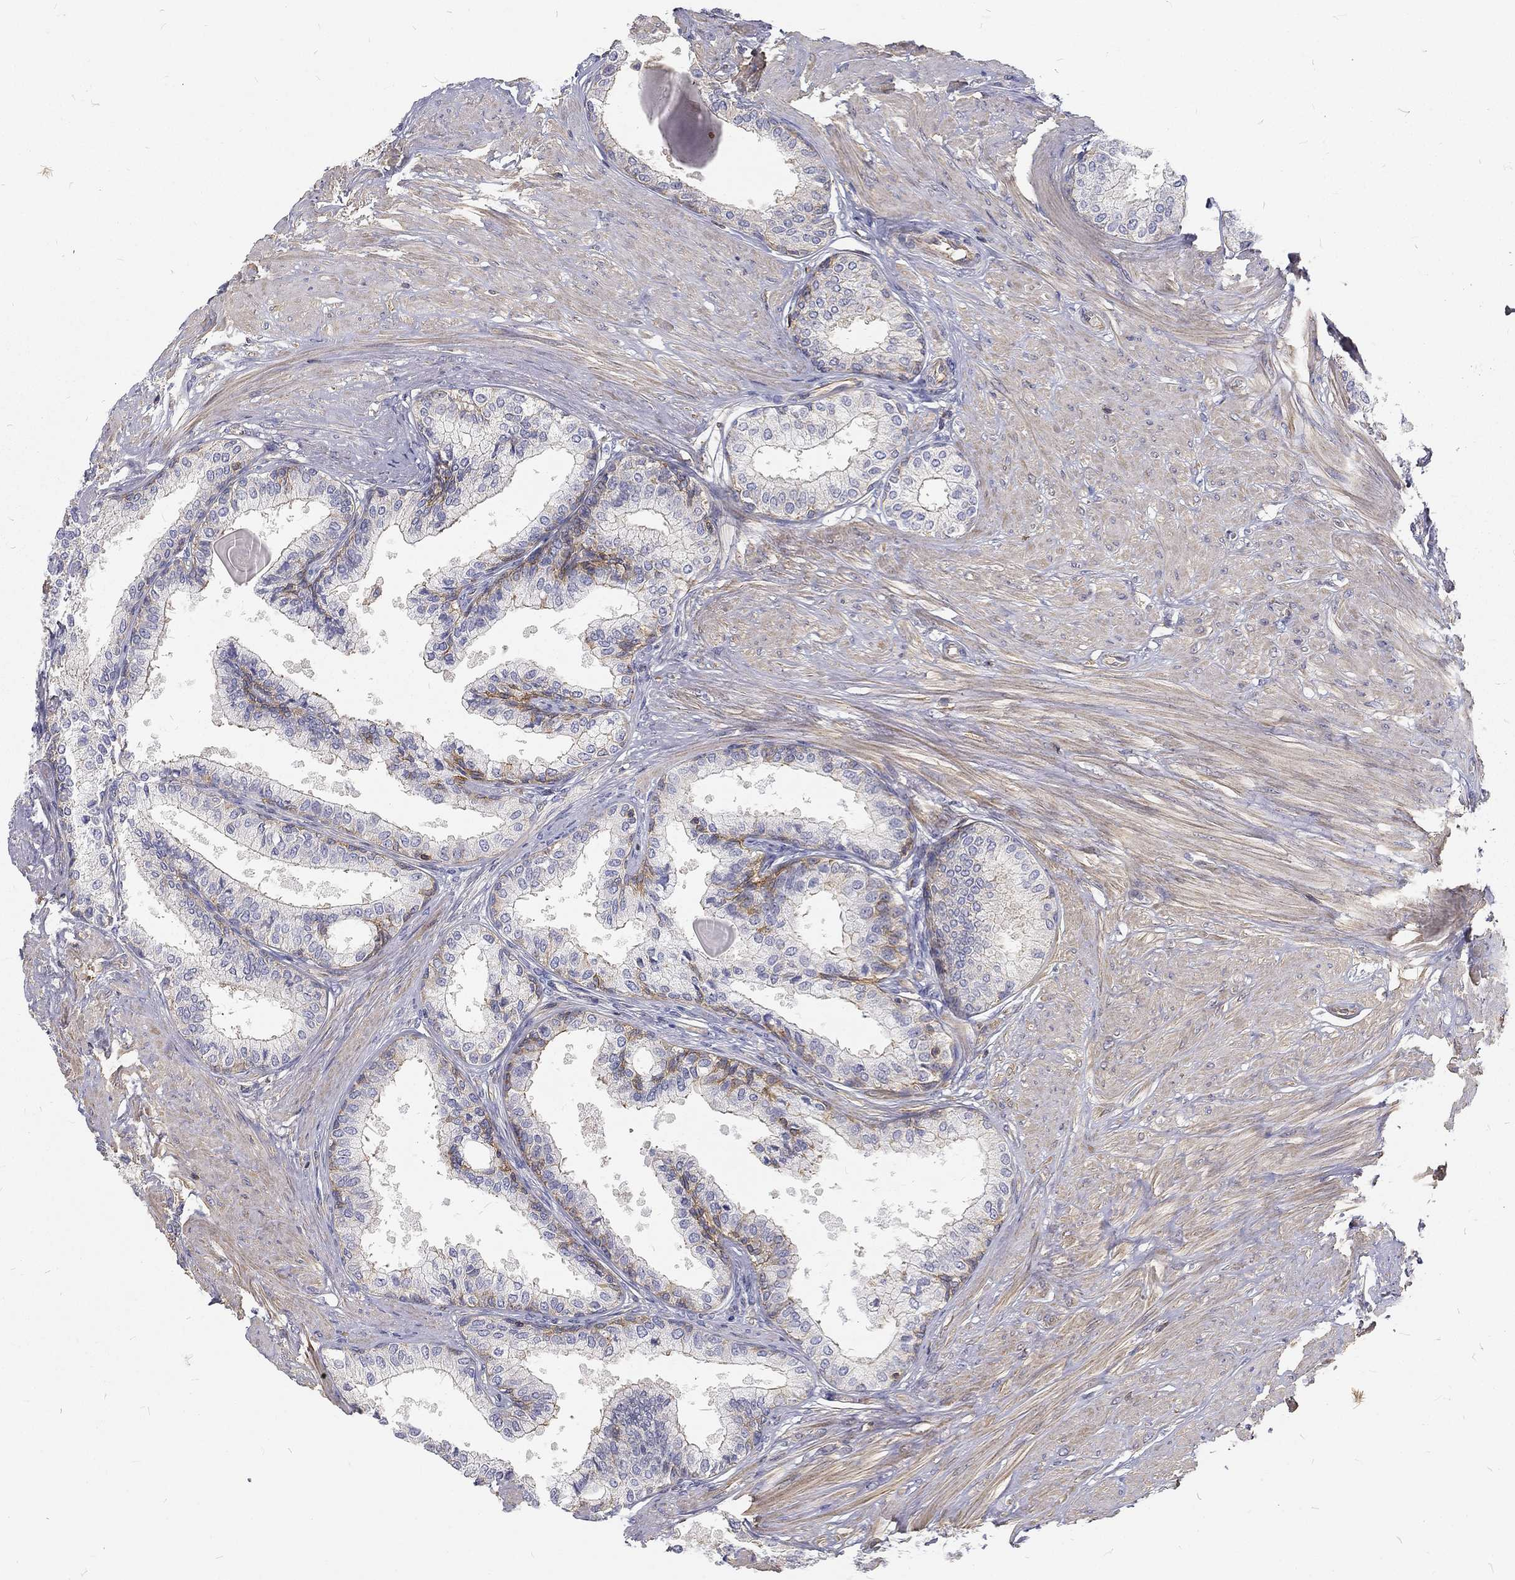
{"staining": {"intensity": "moderate", "quantity": "25%-75%", "location": "cytoplasmic/membranous"}, "tissue": "prostate", "cell_type": "Glandular cells", "image_type": "normal", "snomed": [{"axis": "morphology", "description": "Normal tissue, NOS"}, {"axis": "topography", "description": "Prostate"}], "caption": "The image reveals immunohistochemical staining of normal prostate. There is moderate cytoplasmic/membranous positivity is identified in about 25%-75% of glandular cells.", "gene": "MTMR11", "patient": {"sex": "male", "age": 63}}